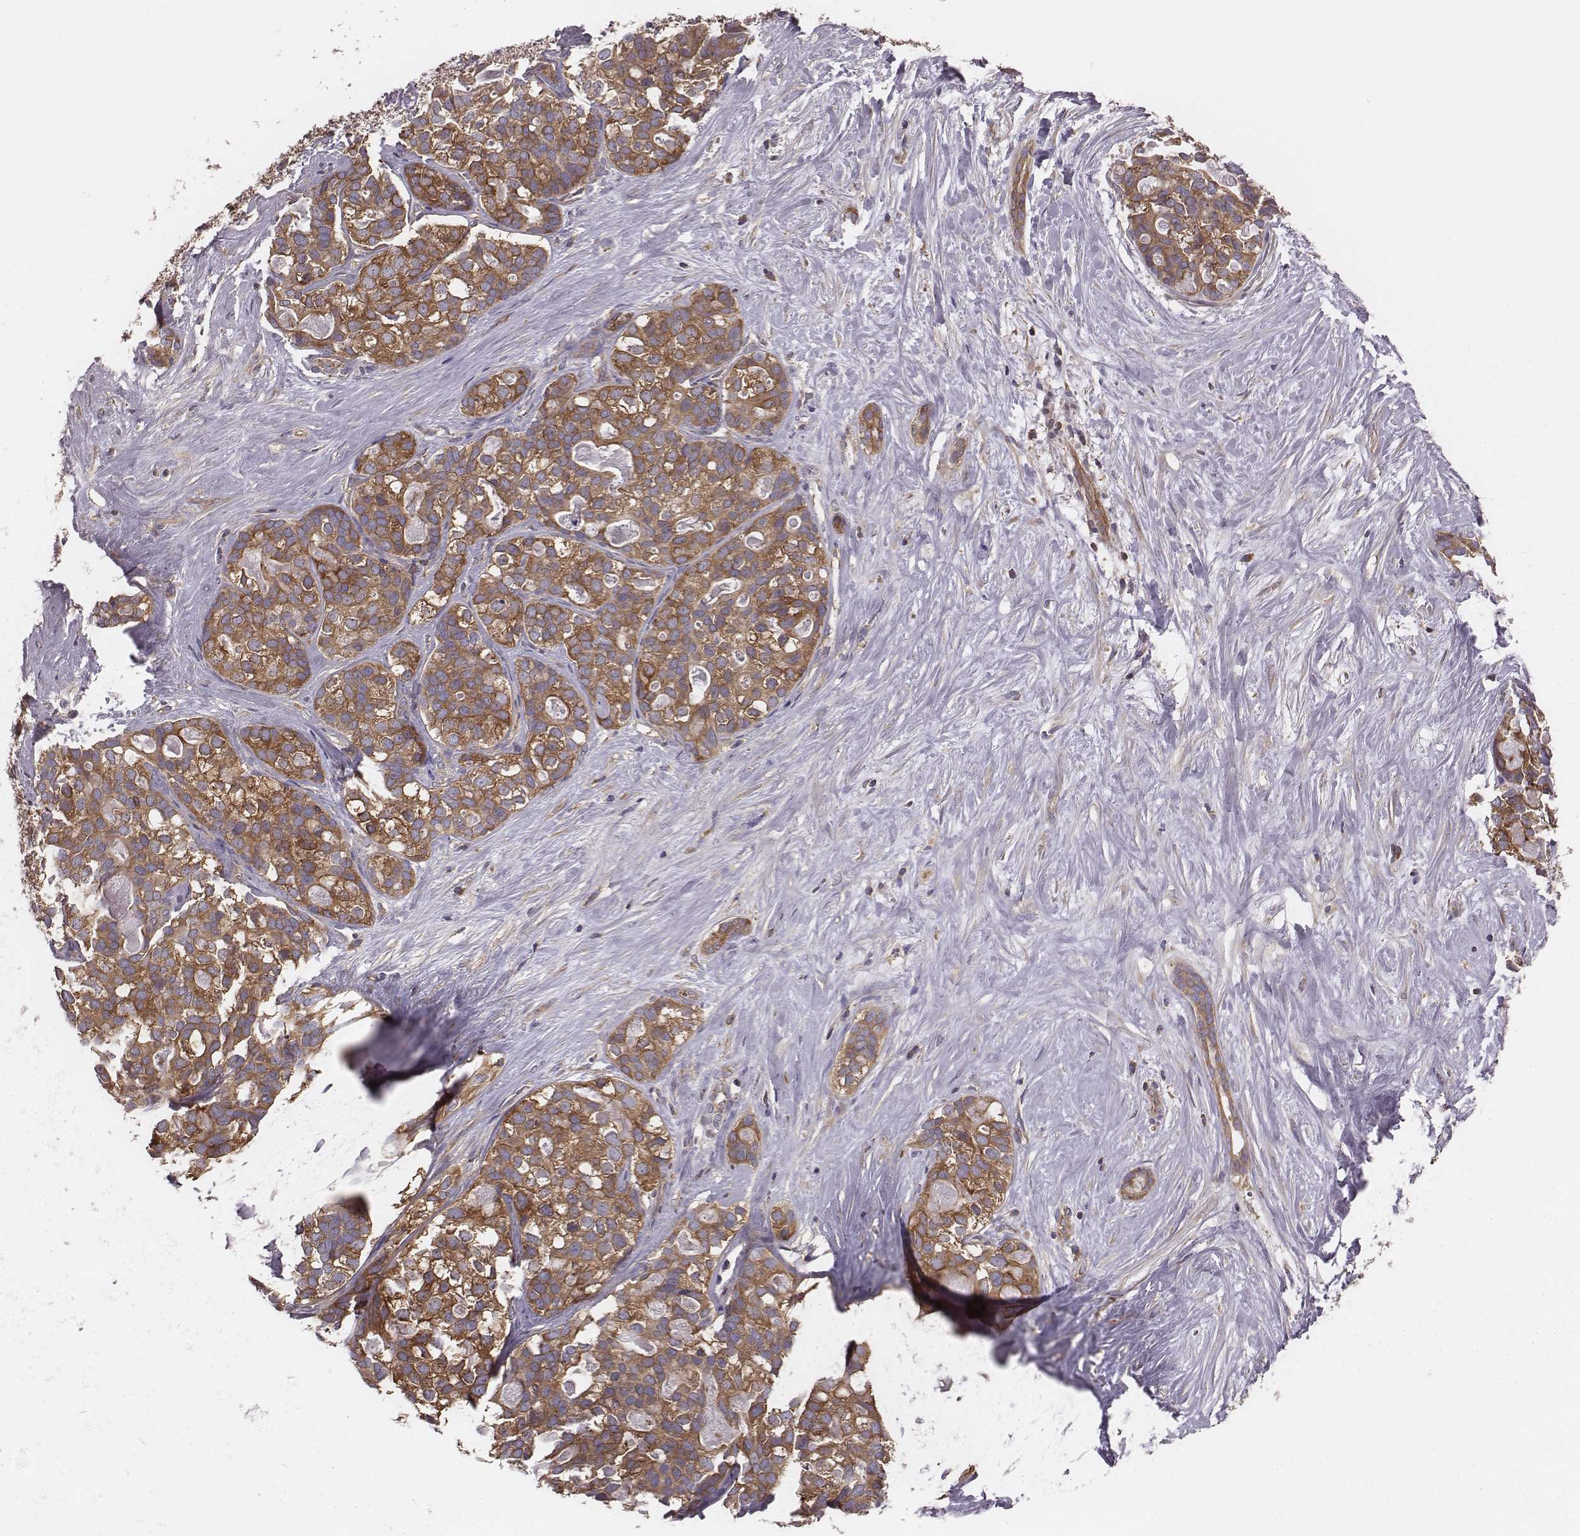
{"staining": {"intensity": "moderate", "quantity": ">75%", "location": "cytoplasmic/membranous"}, "tissue": "liver cancer", "cell_type": "Tumor cells", "image_type": "cancer", "snomed": [{"axis": "morphology", "description": "Cholangiocarcinoma"}, {"axis": "topography", "description": "Liver"}], "caption": "Immunohistochemical staining of liver cancer (cholangiocarcinoma) displays medium levels of moderate cytoplasmic/membranous positivity in about >75% of tumor cells. The staining was performed using DAB (3,3'-diaminobenzidine) to visualize the protein expression in brown, while the nuclei were stained in blue with hematoxylin (Magnification: 20x).", "gene": "CAD", "patient": {"sex": "male", "age": 56}}